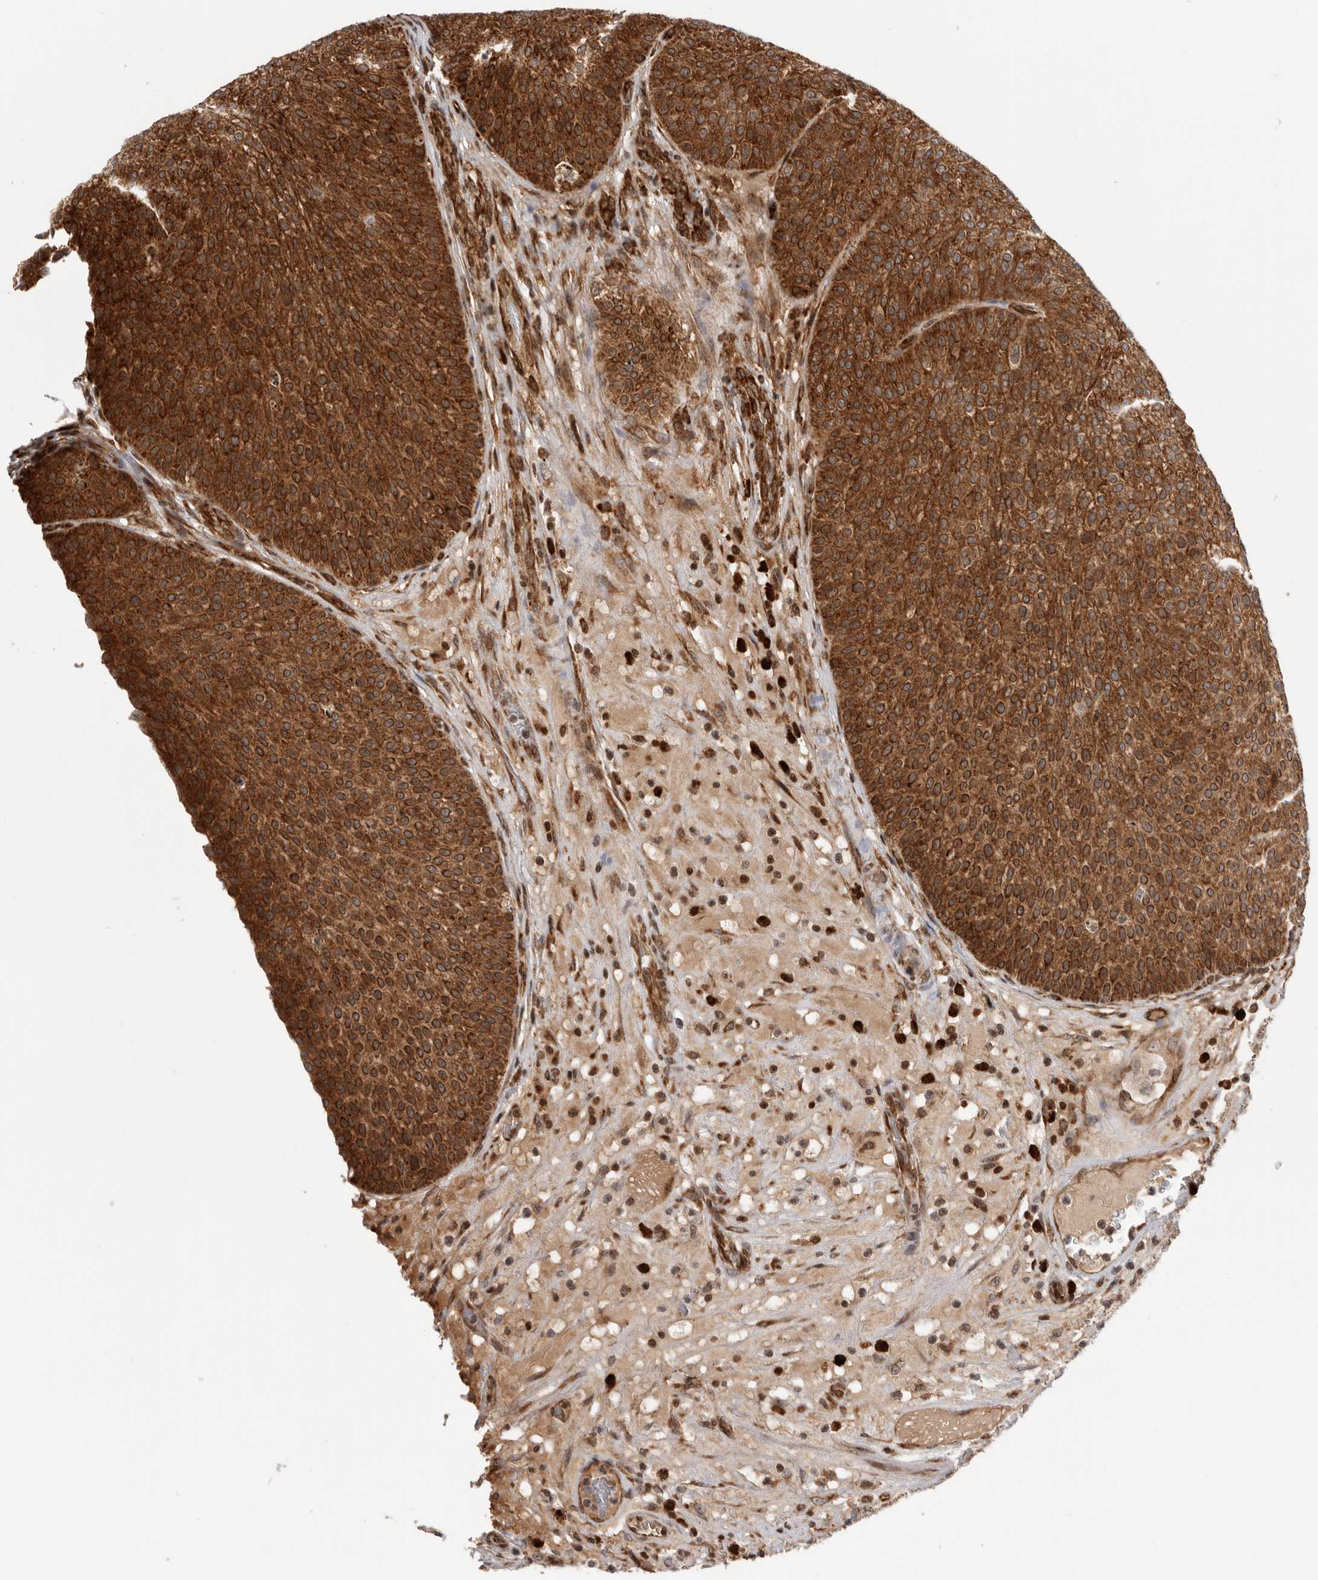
{"staining": {"intensity": "strong", "quantity": ">75%", "location": "cytoplasmic/membranous"}, "tissue": "urothelial cancer", "cell_type": "Tumor cells", "image_type": "cancer", "snomed": [{"axis": "morphology", "description": "Normal tissue, NOS"}, {"axis": "morphology", "description": "Urothelial carcinoma, Low grade"}, {"axis": "topography", "description": "Smooth muscle"}, {"axis": "topography", "description": "Urinary bladder"}], "caption": "Immunohistochemical staining of urothelial cancer exhibits high levels of strong cytoplasmic/membranous protein positivity in about >75% of tumor cells. (DAB (3,3'-diaminobenzidine) IHC, brown staining for protein, blue staining for nuclei).", "gene": "FZD3", "patient": {"sex": "male", "age": 60}}